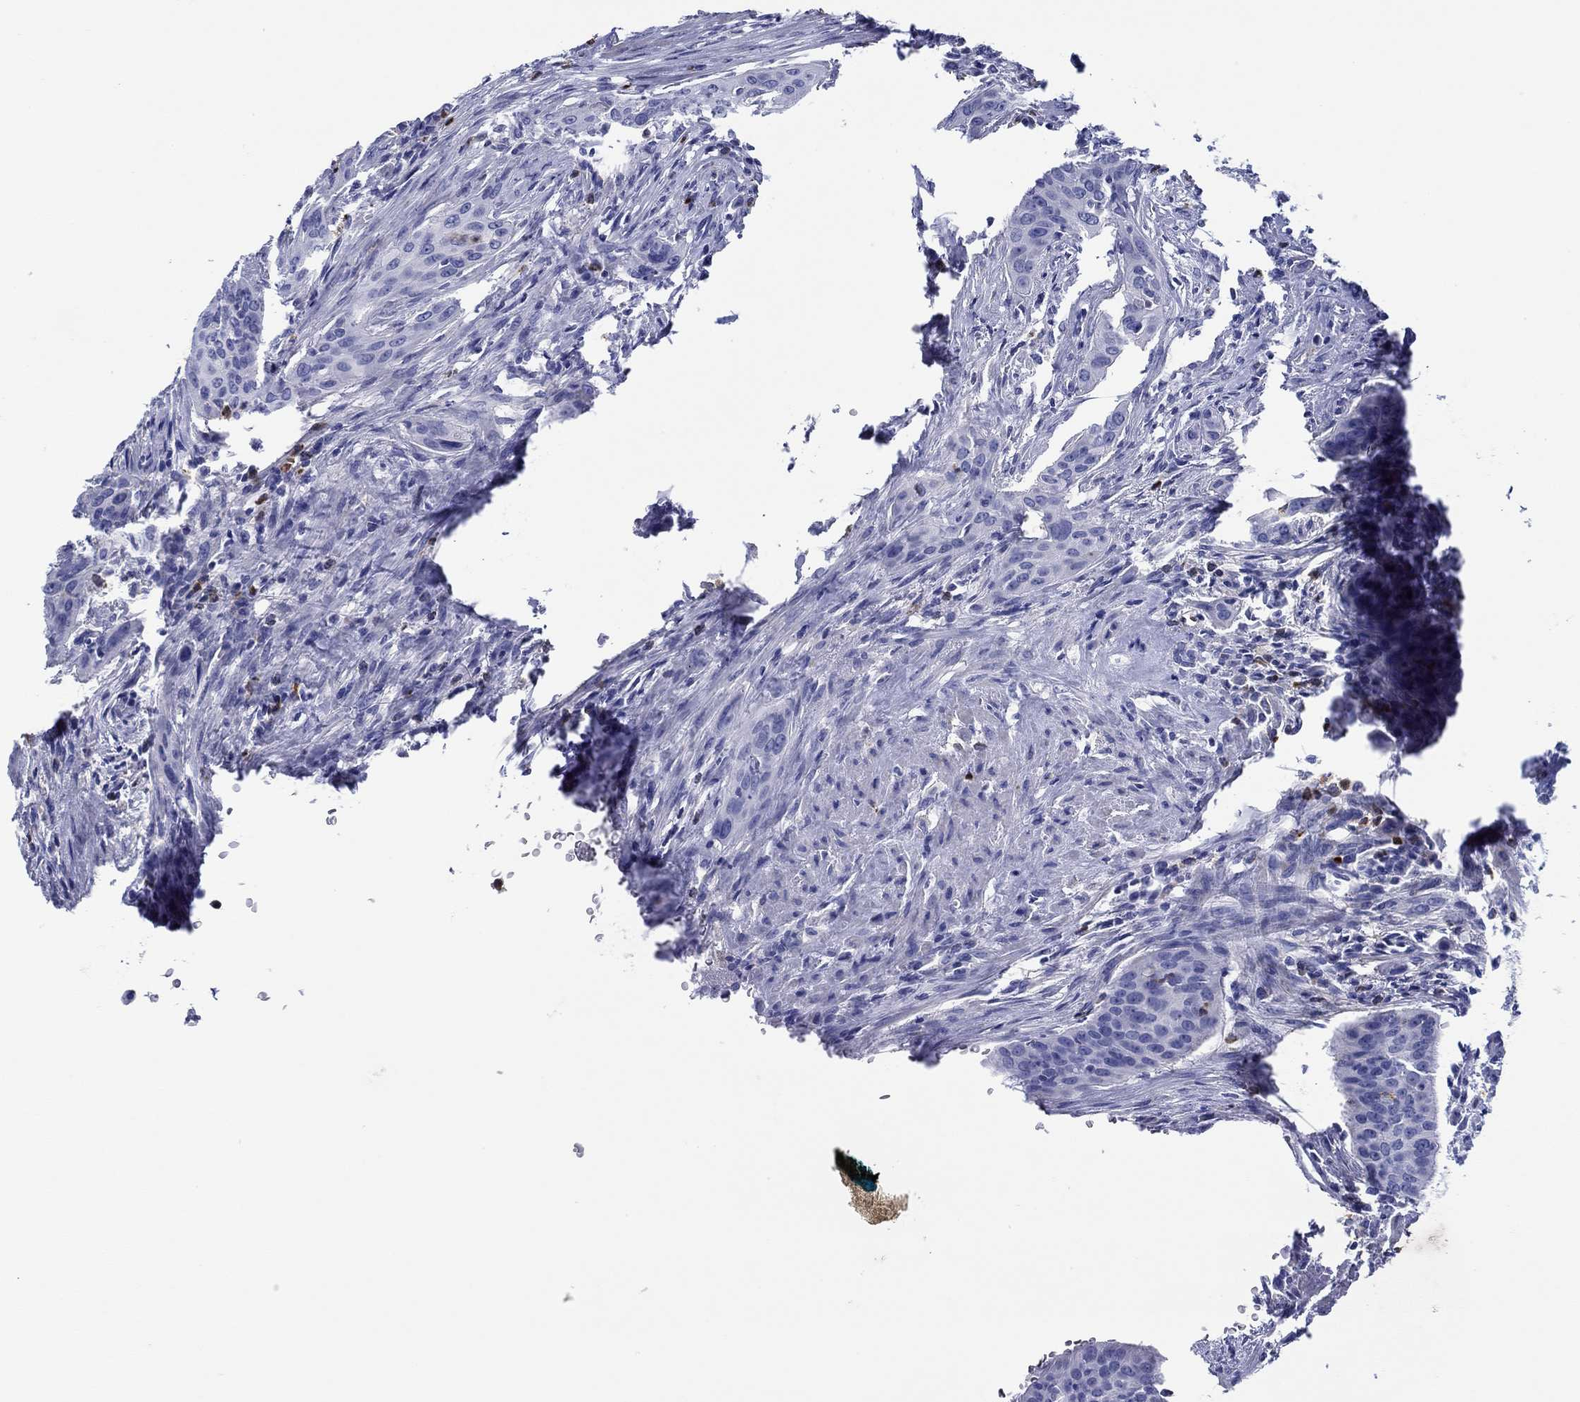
{"staining": {"intensity": "negative", "quantity": "none", "location": "none"}, "tissue": "urothelial cancer", "cell_type": "Tumor cells", "image_type": "cancer", "snomed": [{"axis": "morphology", "description": "Urothelial carcinoma, High grade"}, {"axis": "topography", "description": "Urinary bladder"}], "caption": "Tumor cells are negative for brown protein staining in urothelial cancer.", "gene": "EPX", "patient": {"sex": "male", "age": 82}}